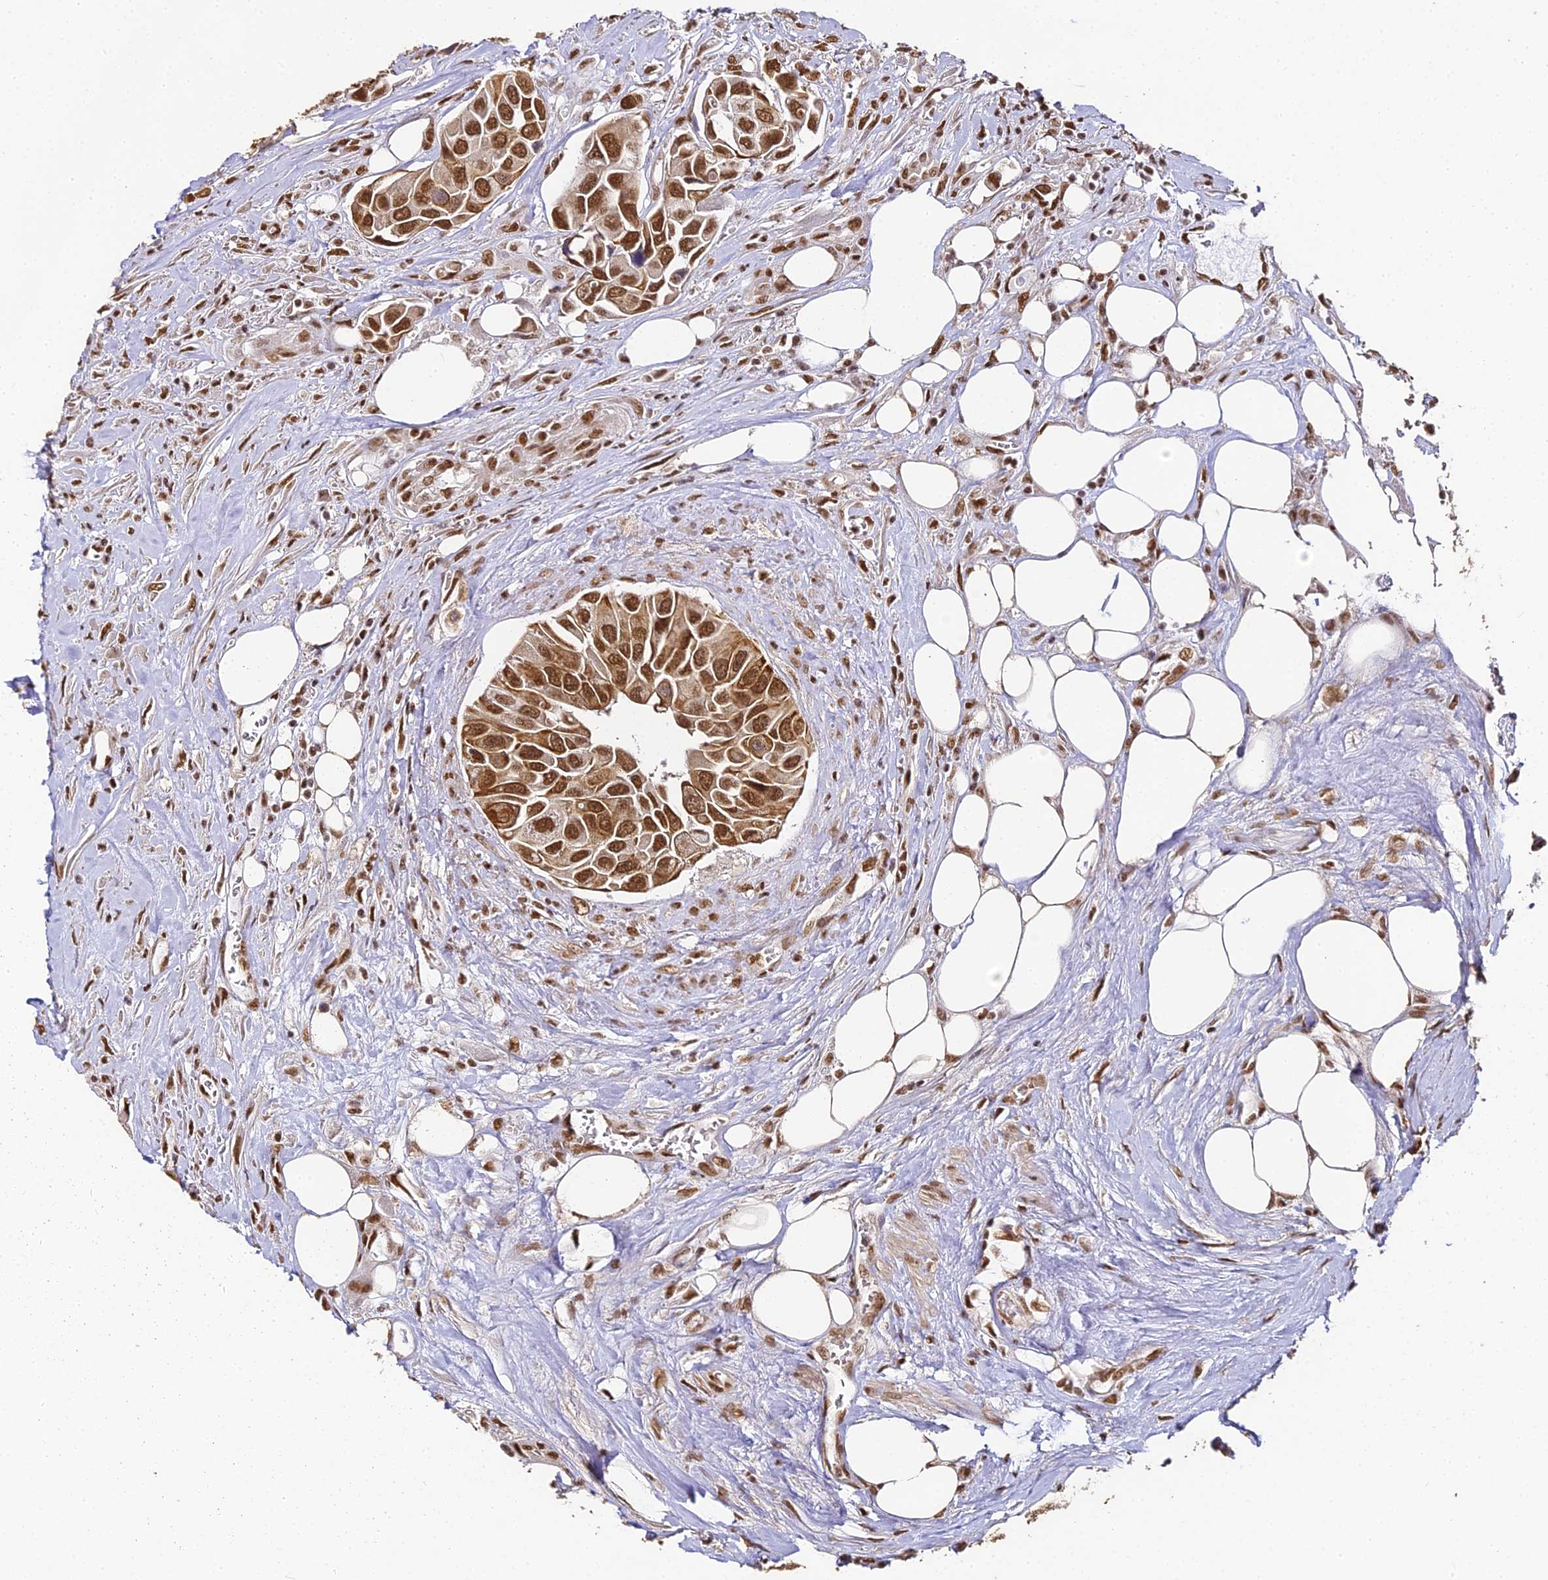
{"staining": {"intensity": "strong", "quantity": ">75%", "location": "cytoplasmic/membranous,nuclear"}, "tissue": "urothelial cancer", "cell_type": "Tumor cells", "image_type": "cancer", "snomed": [{"axis": "morphology", "description": "Urothelial carcinoma, High grade"}, {"axis": "topography", "description": "Urinary bladder"}], "caption": "Protein staining displays strong cytoplasmic/membranous and nuclear positivity in approximately >75% of tumor cells in high-grade urothelial carcinoma.", "gene": "HNRNPA1", "patient": {"sex": "male", "age": 74}}